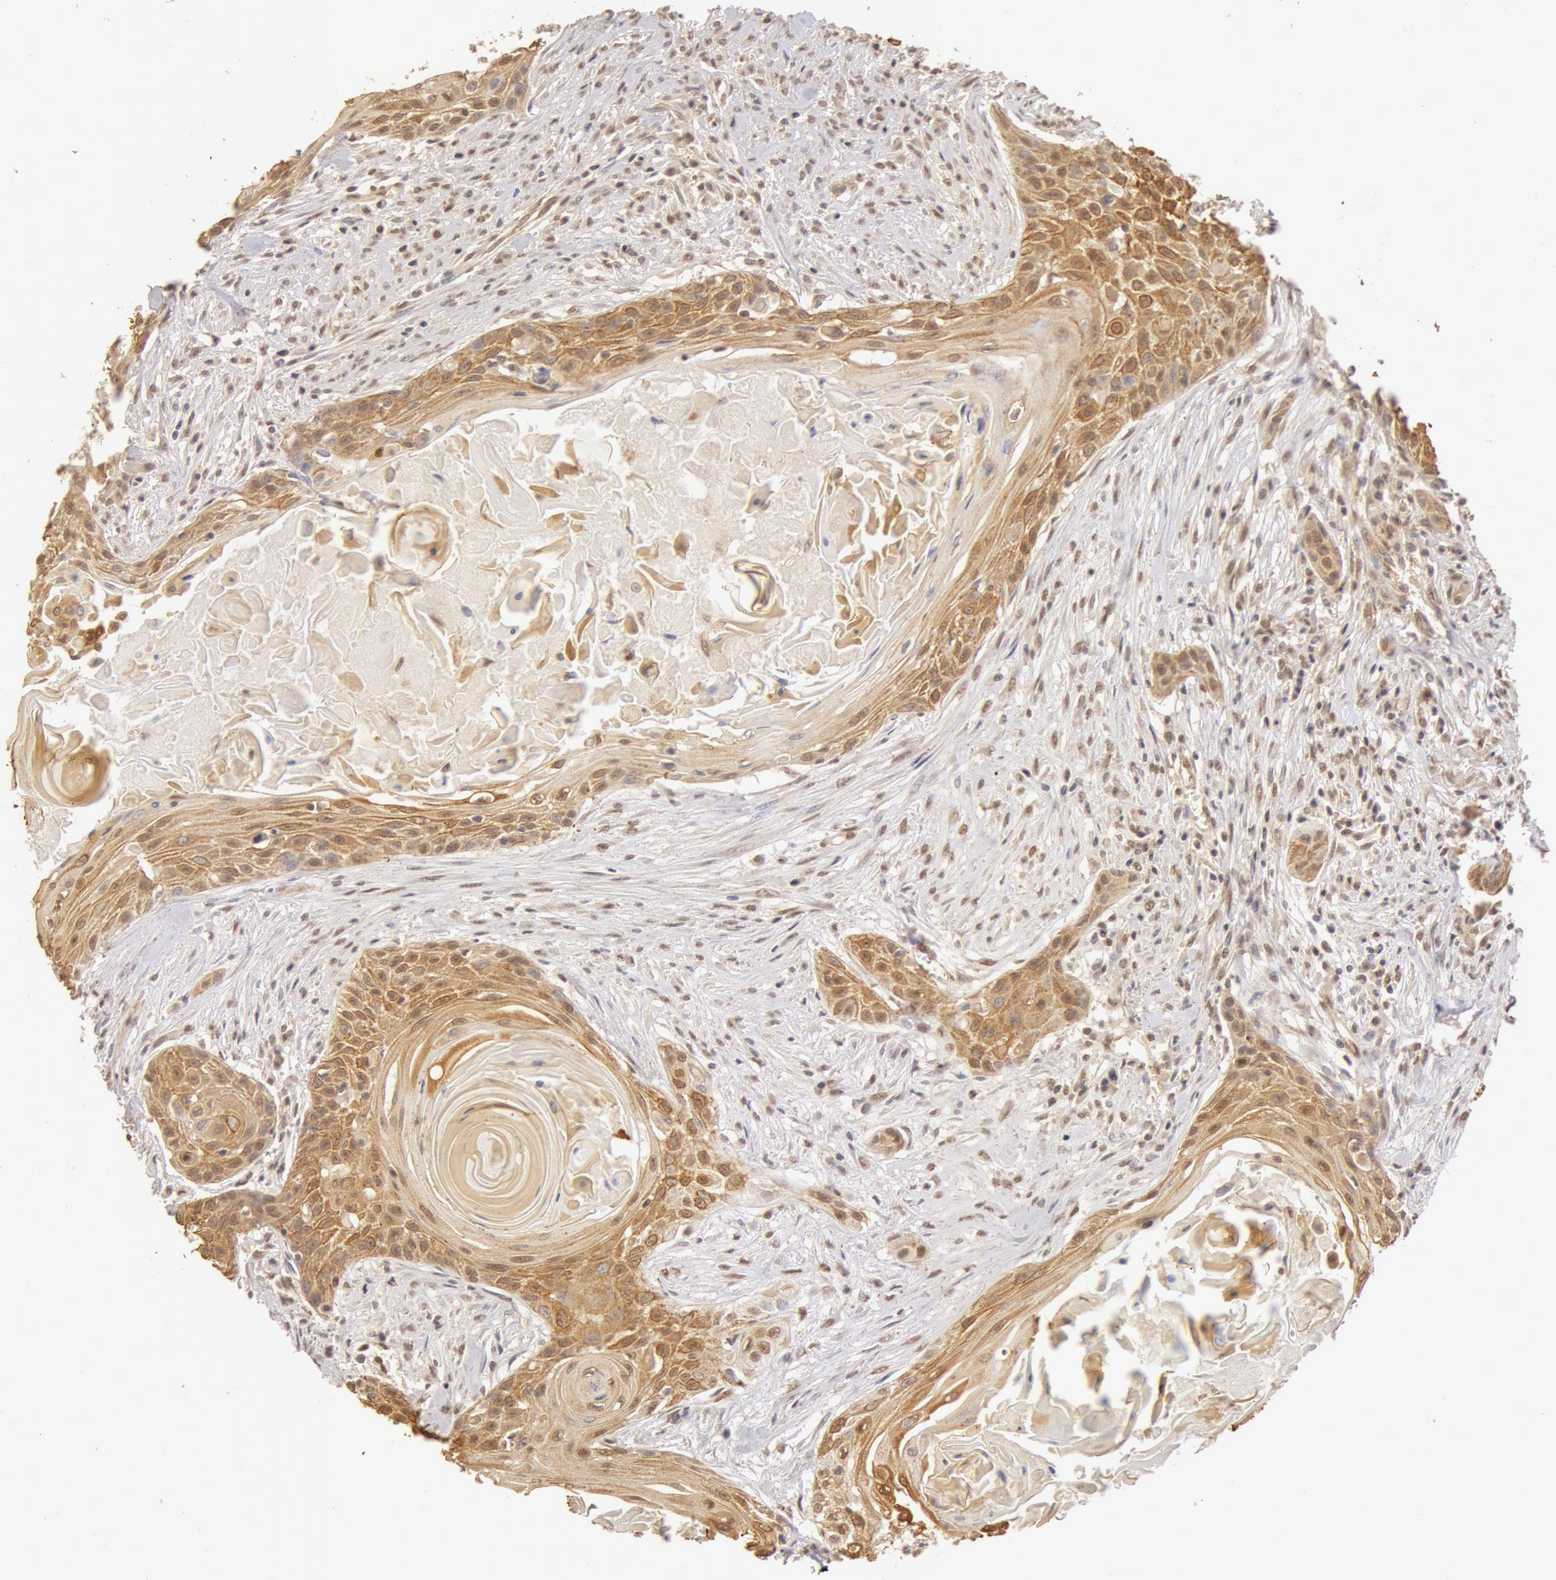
{"staining": {"intensity": "moderate", "quantity": ">75%", "location": "cytoplasmic/membranous,nuclear"}, "tissue": "head and neck cancer", "cell_type": "Tumor cells", "image_type": "cancer", "snomed": [{"axis": "morphology", "description": "Squamous cell carcinoma, NOS"}, {"axis": "morphology", "description": "Squamous cell carcinoma, metastatic, NOS"}, {"axis": "topography", "description": "Lymph node"}, {"axis": "topography", "description": "Salivary gland"}, {"axis": "topography", "description": "Head-Neck"}], "caption": "Immunohistochemistry (IHC) histopathology image of neoplastic tissue: metastatic squamous cell carcinoma (head and neck) stained using immunohistochemistry (IHC) shows medium levels of moderate protein expression localized specifically in the cytoplasmic/membranous and nuclear of tumor cells, appearing as a cytoplasmic/membranous and nuclear brown color.", "gene": "SNRNP70", "patient": {"sex": "female", "age": 74}}